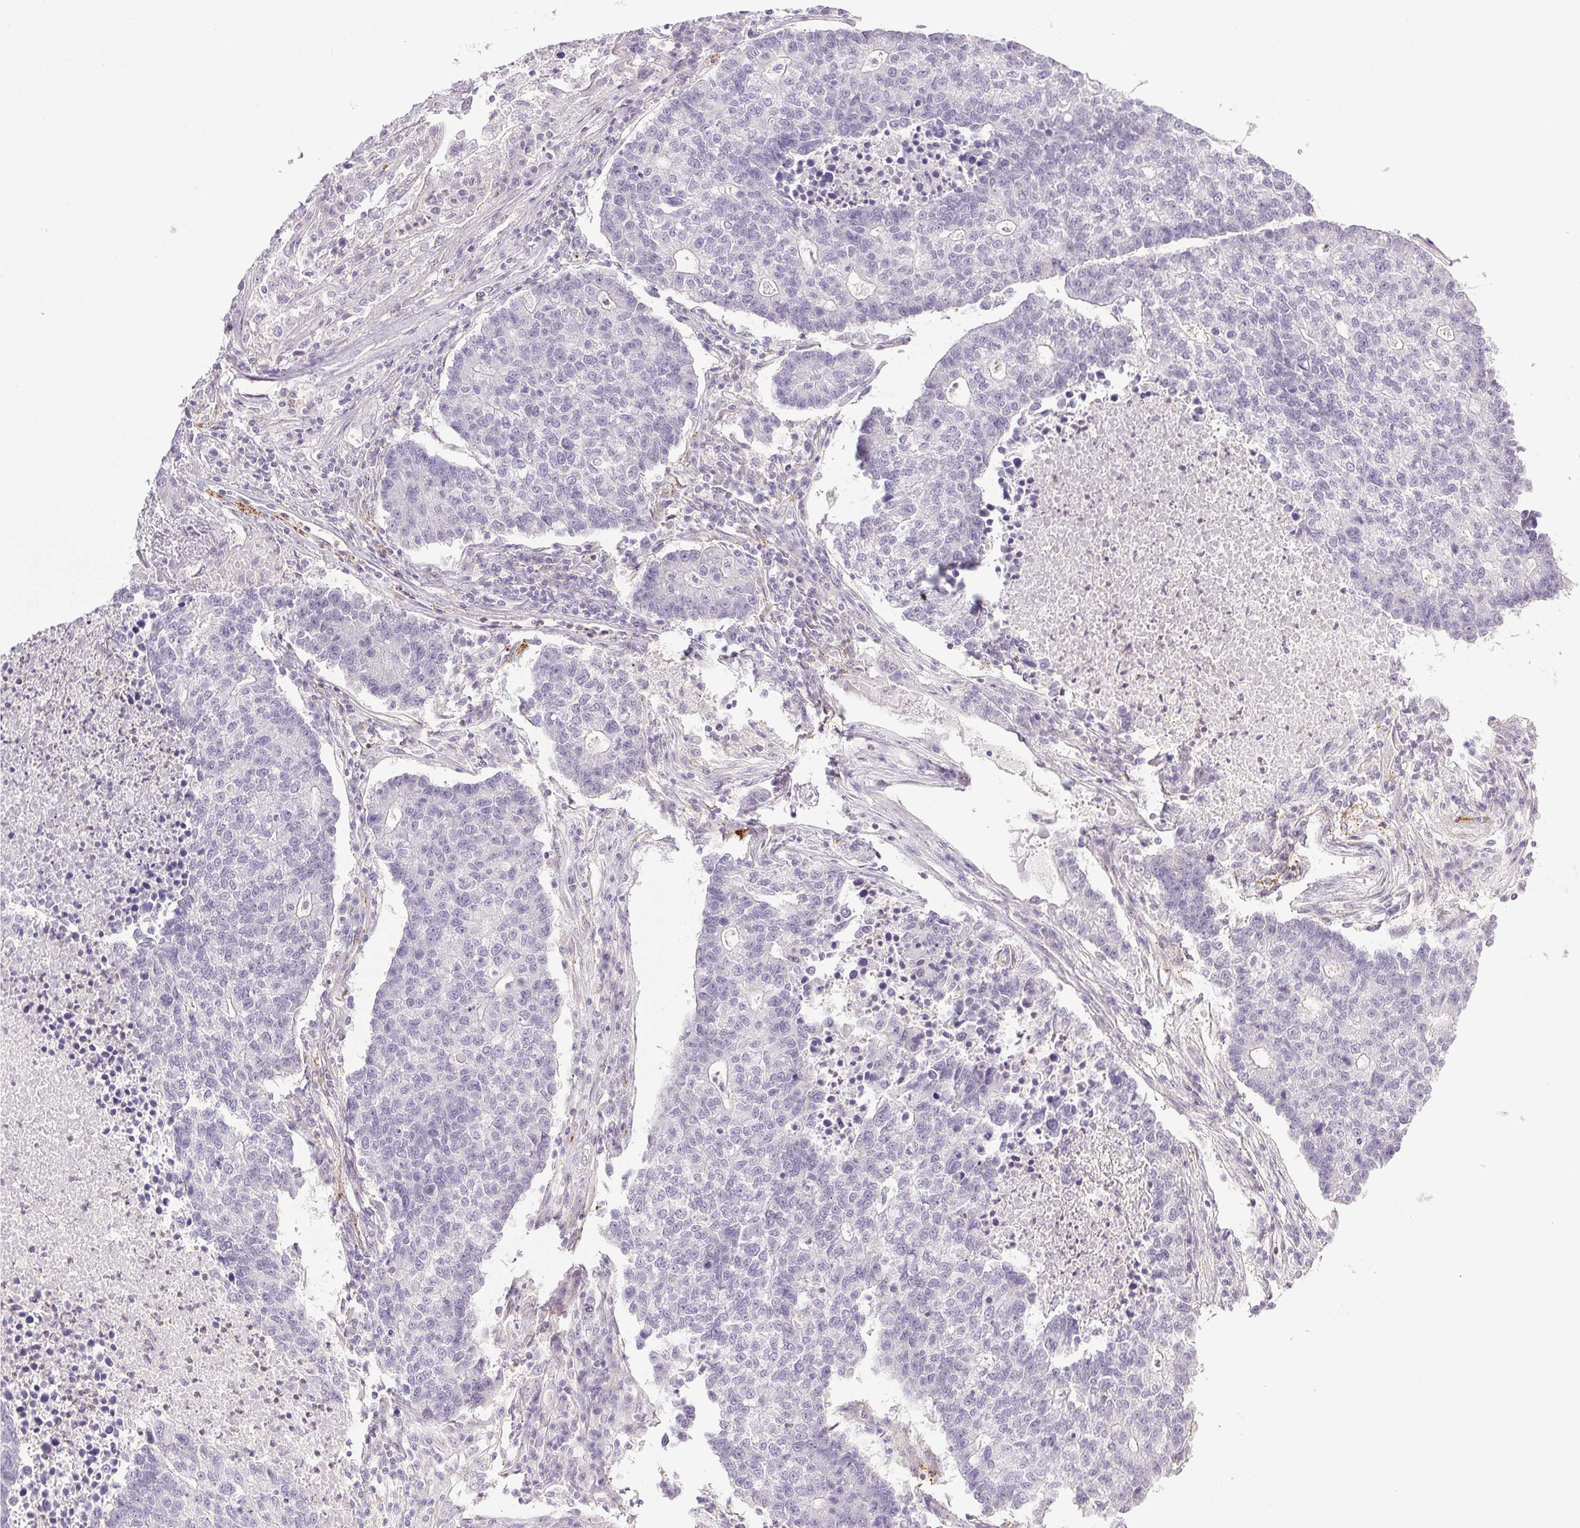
{"staining": {"intensity": "negative", "quantity": "none", "location": "none"}, "tissue": "lung cancer", "cell_type": "Tumor cells", "image_type": "cancer", "snomed": [{"axis": "morphology", "description": "Adenocarcinoma, NOS"}, {"axis": "topography", "description": "Lung"}], "caption": "Immunohistochemical staining of lung adenocarcinoma shows no significant staining in tumor cells.", "gene": "PRL", "patient": {"sex": "male", "age": 57}}